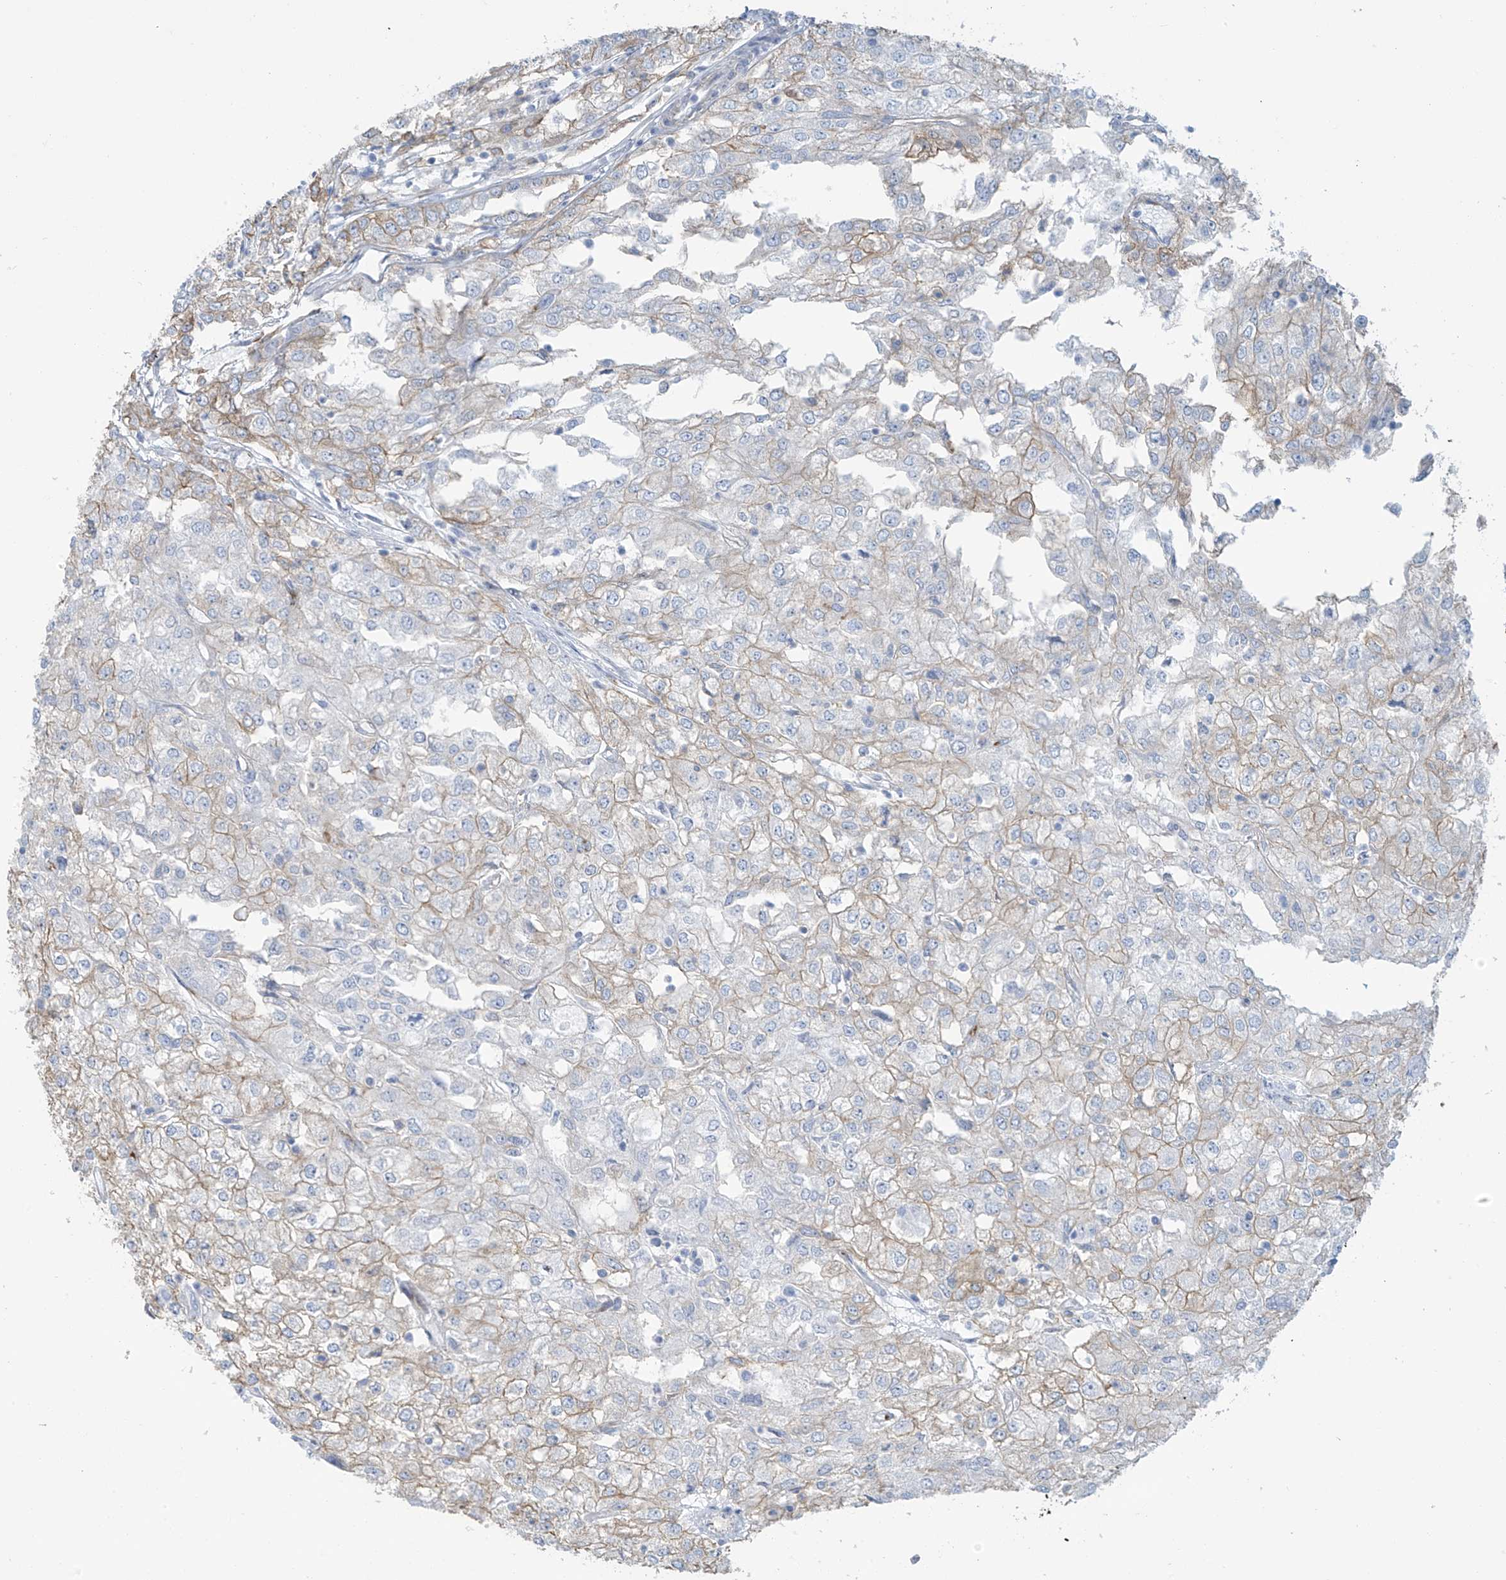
{"staining": {"intensity": "weak", "quantity": "25%-75%", "location": "cytoplasmic/membranous"}, "tissue": "renal cancer", "cell_type": "Tumor cells", "image_type": "cancer", "snomed": [{"axis": "morphology", "description": "Adenocarcinoma, NOS"}, {"axis": "topography", "description": "Kidney"}], "caption": "Tumor cells reveal low levels of weak cytoplasmic/membranous expression in about 25%-75% of cells in human adenocarcinoma (renal).", "gene": "ZNF846", "patient": {"sex": "female", "age": 54}}